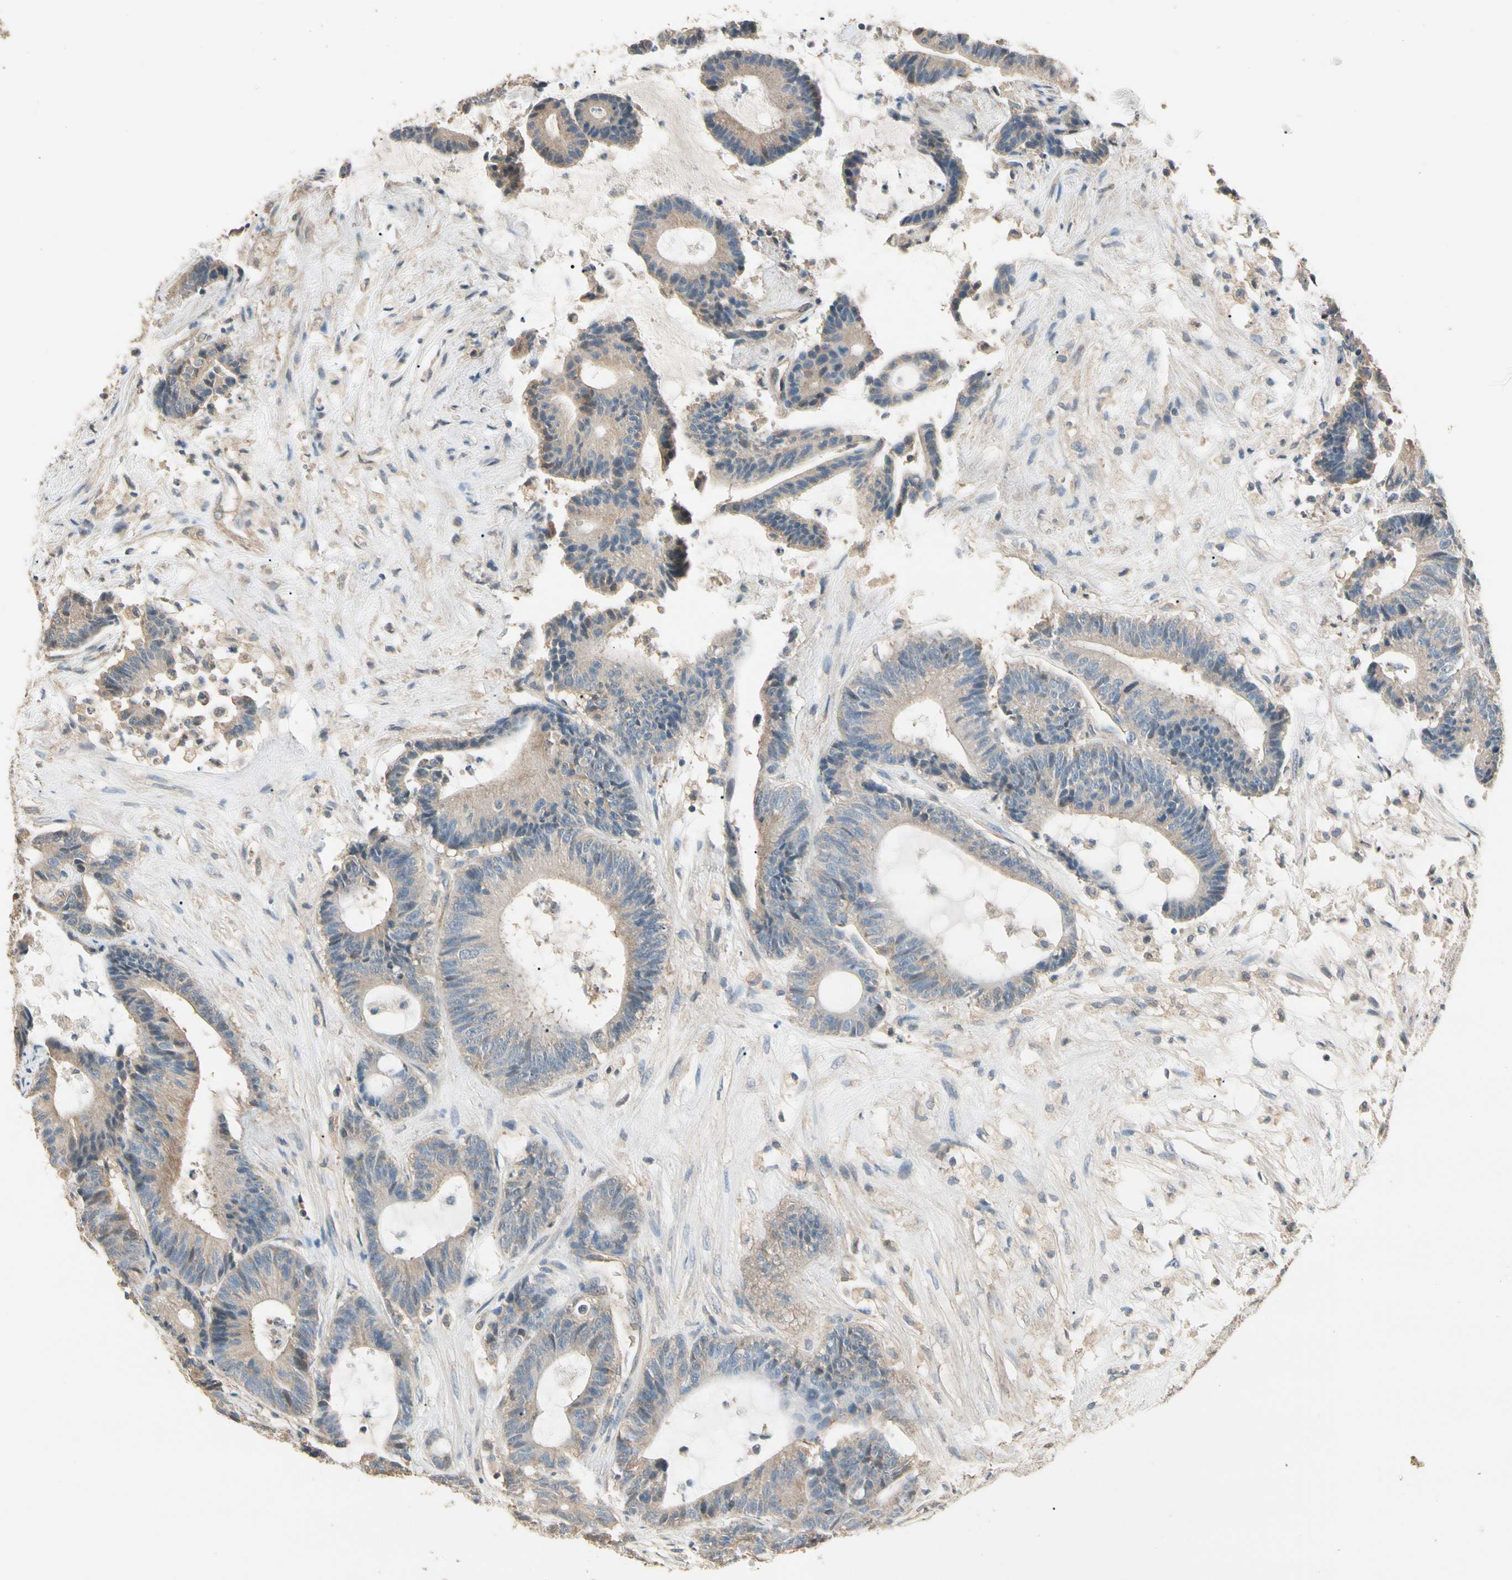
{"staining": {"intensity": "weak", "quantity": "25%-75%", "location": "cytoplasmic/membranous"}, "tissue": "colorectal cancer", "cell_type": "Tumor cells", "image_type": "cancer", "snomed": [{"axis": "morphology", "description": "Adenocarcinoma, NOS"}, {"axis": "topography", "description": "Colon"}], "caption": "Immunohistochemistry image of neoplastic tissue: human colorectal cancer (adenocarcinoma) stained using immunohistochemistry displays low levels of weak protein expression localized specifically in the cytoplasmic/membranous of tumor cells, appearing as a cytoplasmic/membranous brown color.", "gene": "CDH6", "patient": {"sex": "female", "age": 84}}